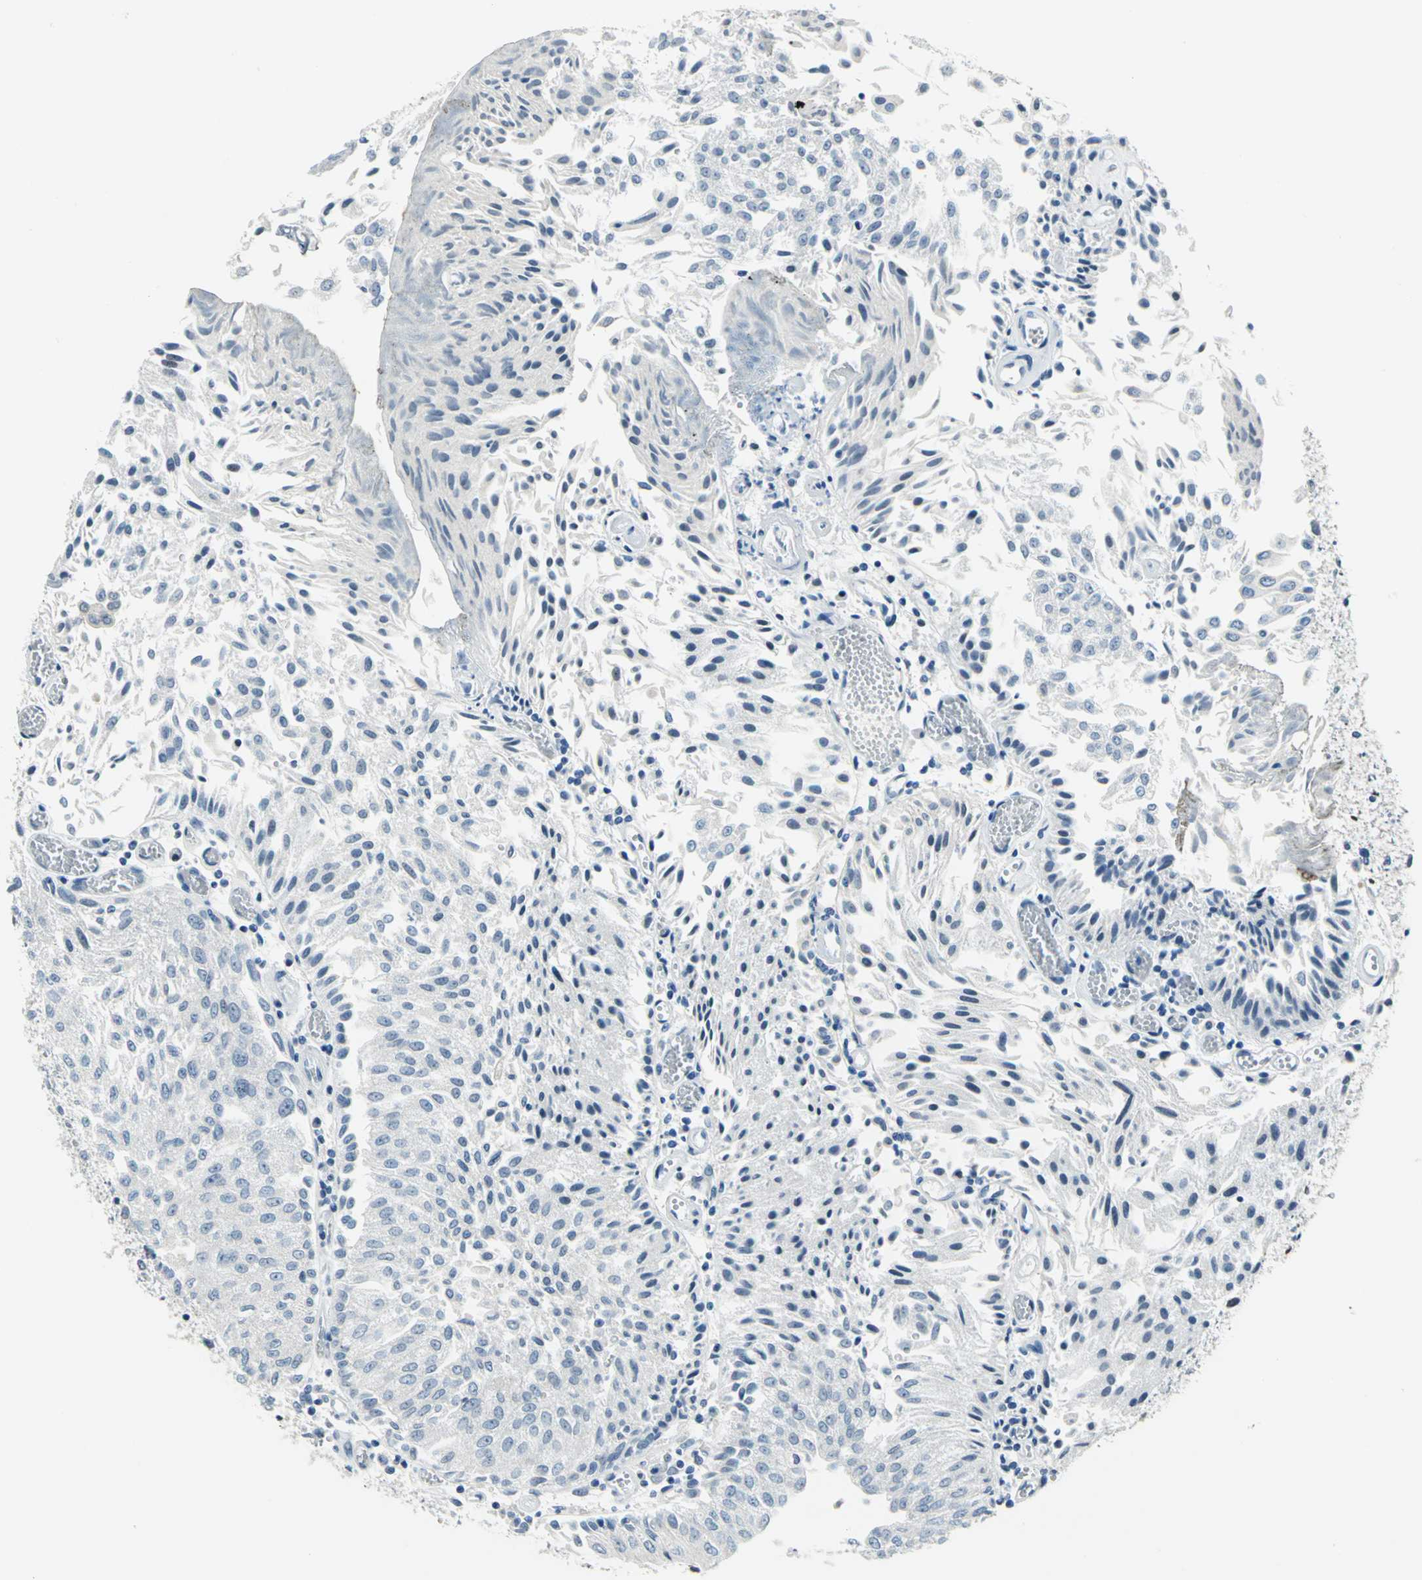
{"staining": {"intensity": "negative", "quantity": "none", "location": "none"}, "tissue": "urothelial cancer", "cell_type": "Tumor cells", "image_type": "cancer", "snomed": [{"axis": "morphology", "description": "Urothelial carcinoma, Low grade"}, {"axis": "topography", "description": "Urinary bladder"}], "caption": "A histopathology image of urothelial cancer stained for a protein shows no brown staining in tumor cells. (Immunohistochemistry, brightfield microscopy, high magnification).", "gene": "RAD17", "patient": {"sex": "male", "age": 86}}